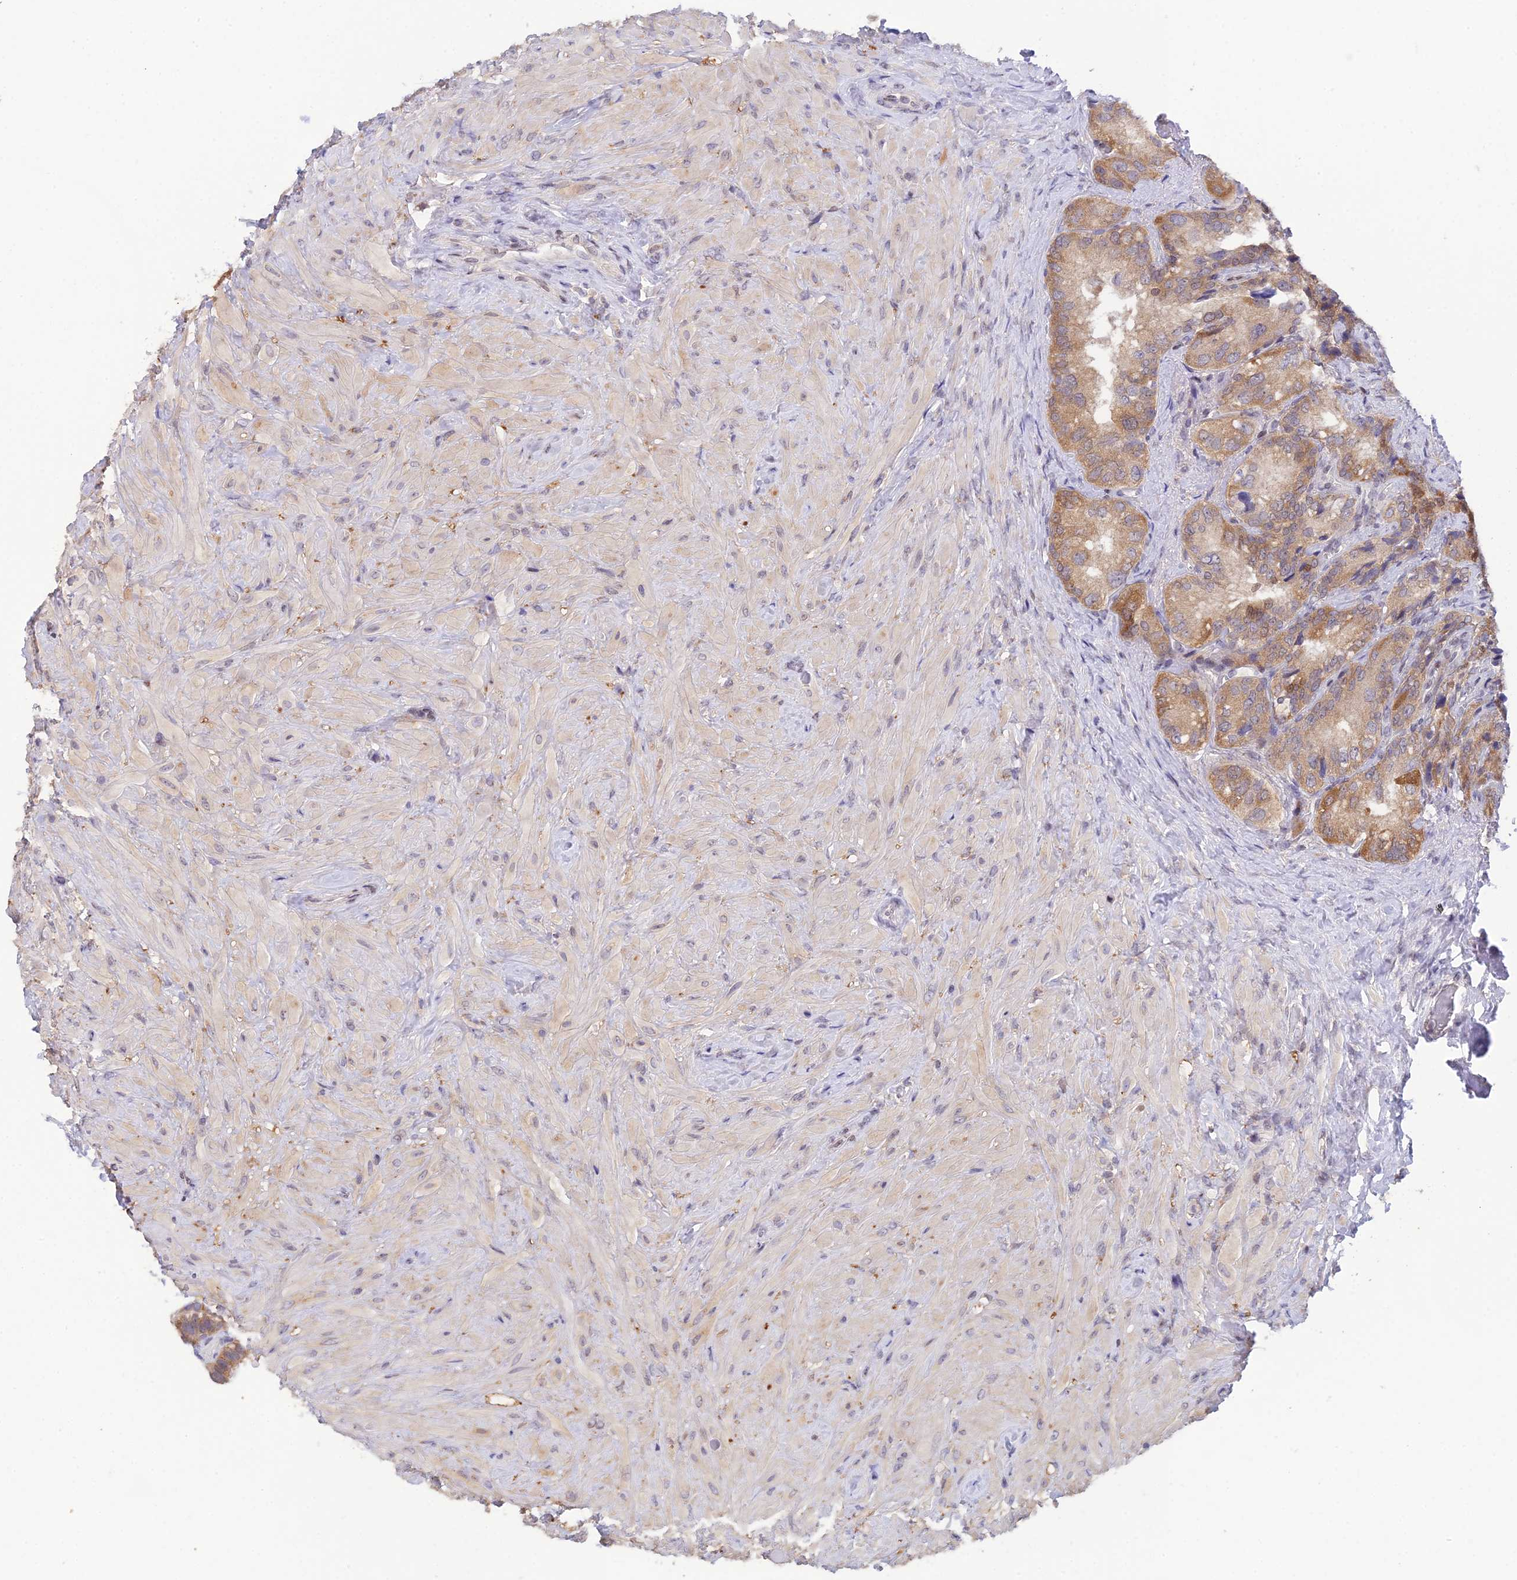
{"staining": {"intensity": "moderate", "quantity": ">75%", "location": "cytoplasmic/membranous"}, "tissue": "seminal vesicle", "cell_type": "Glandular cells", "image_type": "normal", "snomed": [{"axis": "morphology", "description": "Normal tissue, NOS"}, {"axis": "topography", "description": "Seminal veicle"}, {"axis": "topography", "description": "Peripheral nerve tissue"}], "caption": "A high-resolution histopathology image shows IHC staining of normal seminal vesicle, which displays moderate cytoplasmic/membranous positivity in about >75% of glandular cells.", "gene": "ELOA2", "patient": {"sex": "male", "age": 67}}